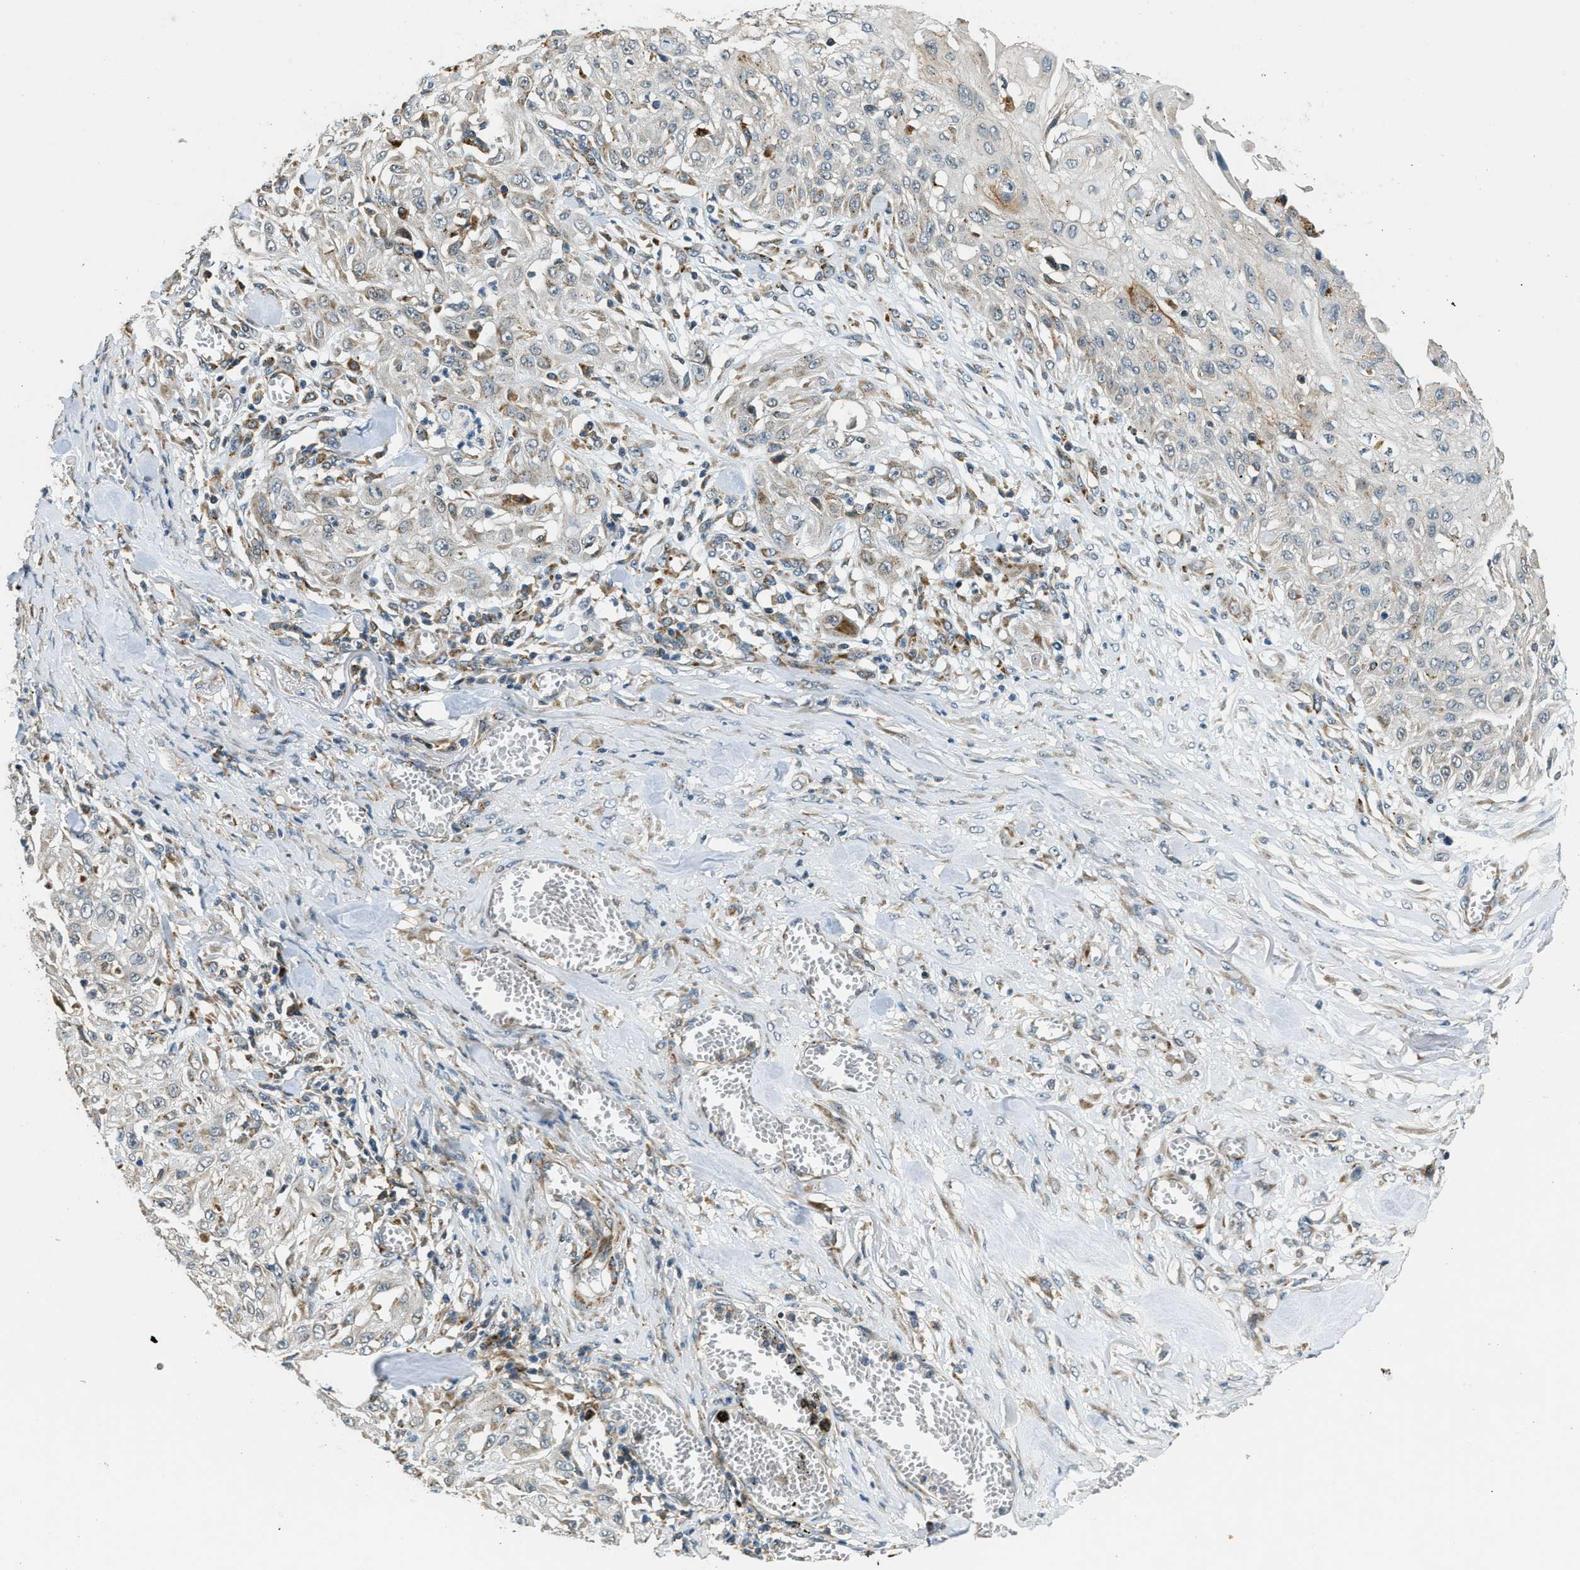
{"staining": {"intensity": "weak", "quantity": "<25%", "location": "cytoplasmic/membranous"}, "tissue": "skin cancer", "cell_type": "Tumor cells", "image_type": "cancer", "snomed": [{"axis": "morphology", "description": "Squamous cell carcinoma, NOS"}, {"axis": "morphology", "description": "Squamous cell carcinoma, metastatic, NOS"}, {"axis": "topography", "description": "Skin"}, {"axis": "topography", "description": "Lymph node"}], "caption": "Immunohistochemistry (IHC) image of neoplastic tissue: human metastatic squamous cell carcinoma (skin) stained with DAB (3,3'-diaminobenzidine) shows no significant protein positivity in tumor cells.", "gene": "HERC2", "patient": {"sex": "male", "age": 75}}